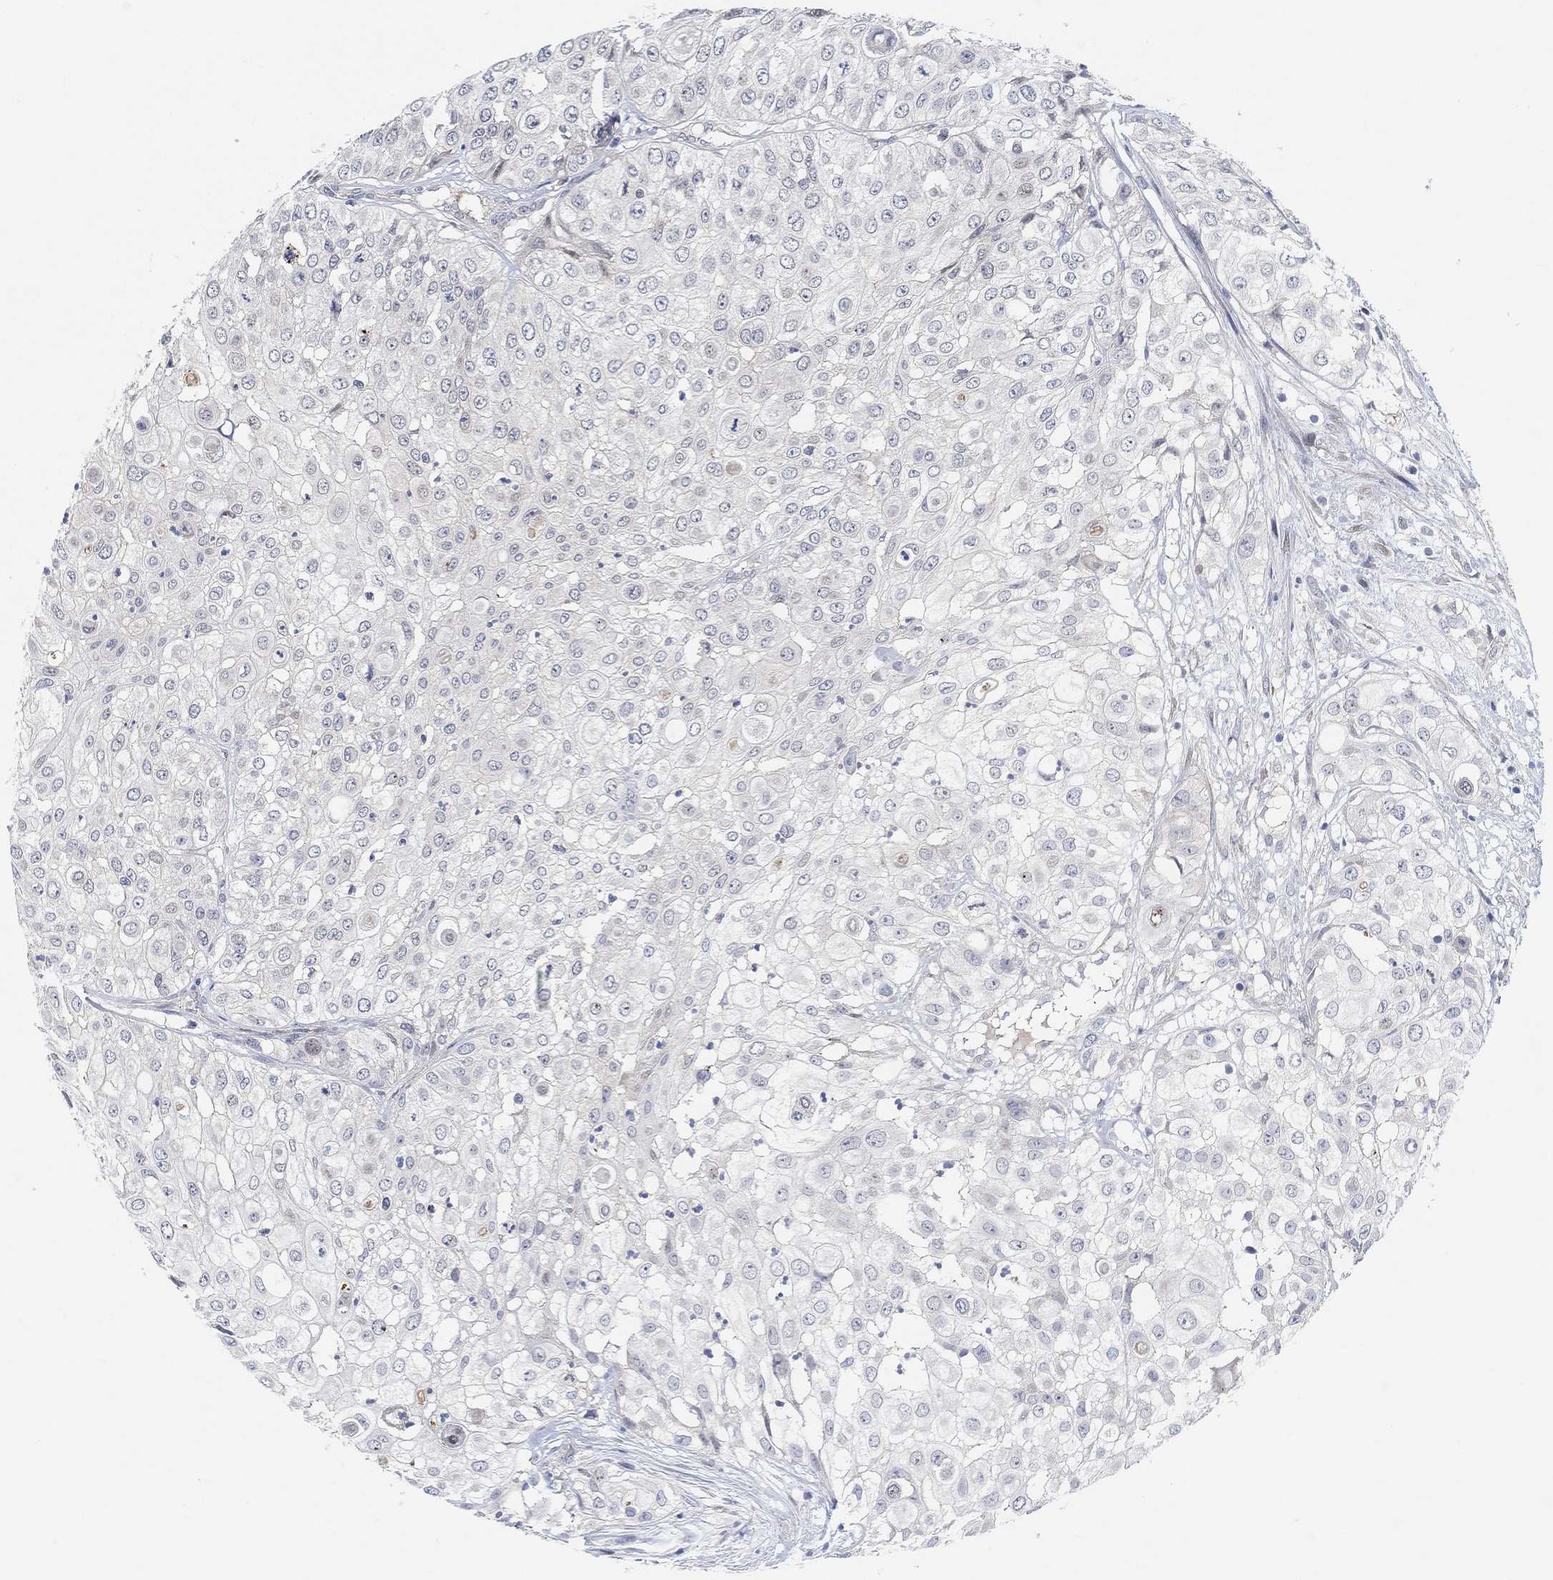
{"staining": {"intensity": "negative", "quantity": "none", "location": "none"}, "tissue": "urothelial cancer", "cell_type": "Tumor cells", "image_type": "cancer", "snomed": [{"axis": "morphology", "description": "Urothelial carcinoma, High grade"}, {"axis": "topography", "description": "Urinary bladder"}], "caption": "There is no significant staining in tumor cells of urothelial cancer.", "gene": "HCRTR1", "patient": {"sex": "female", "age": 79}}